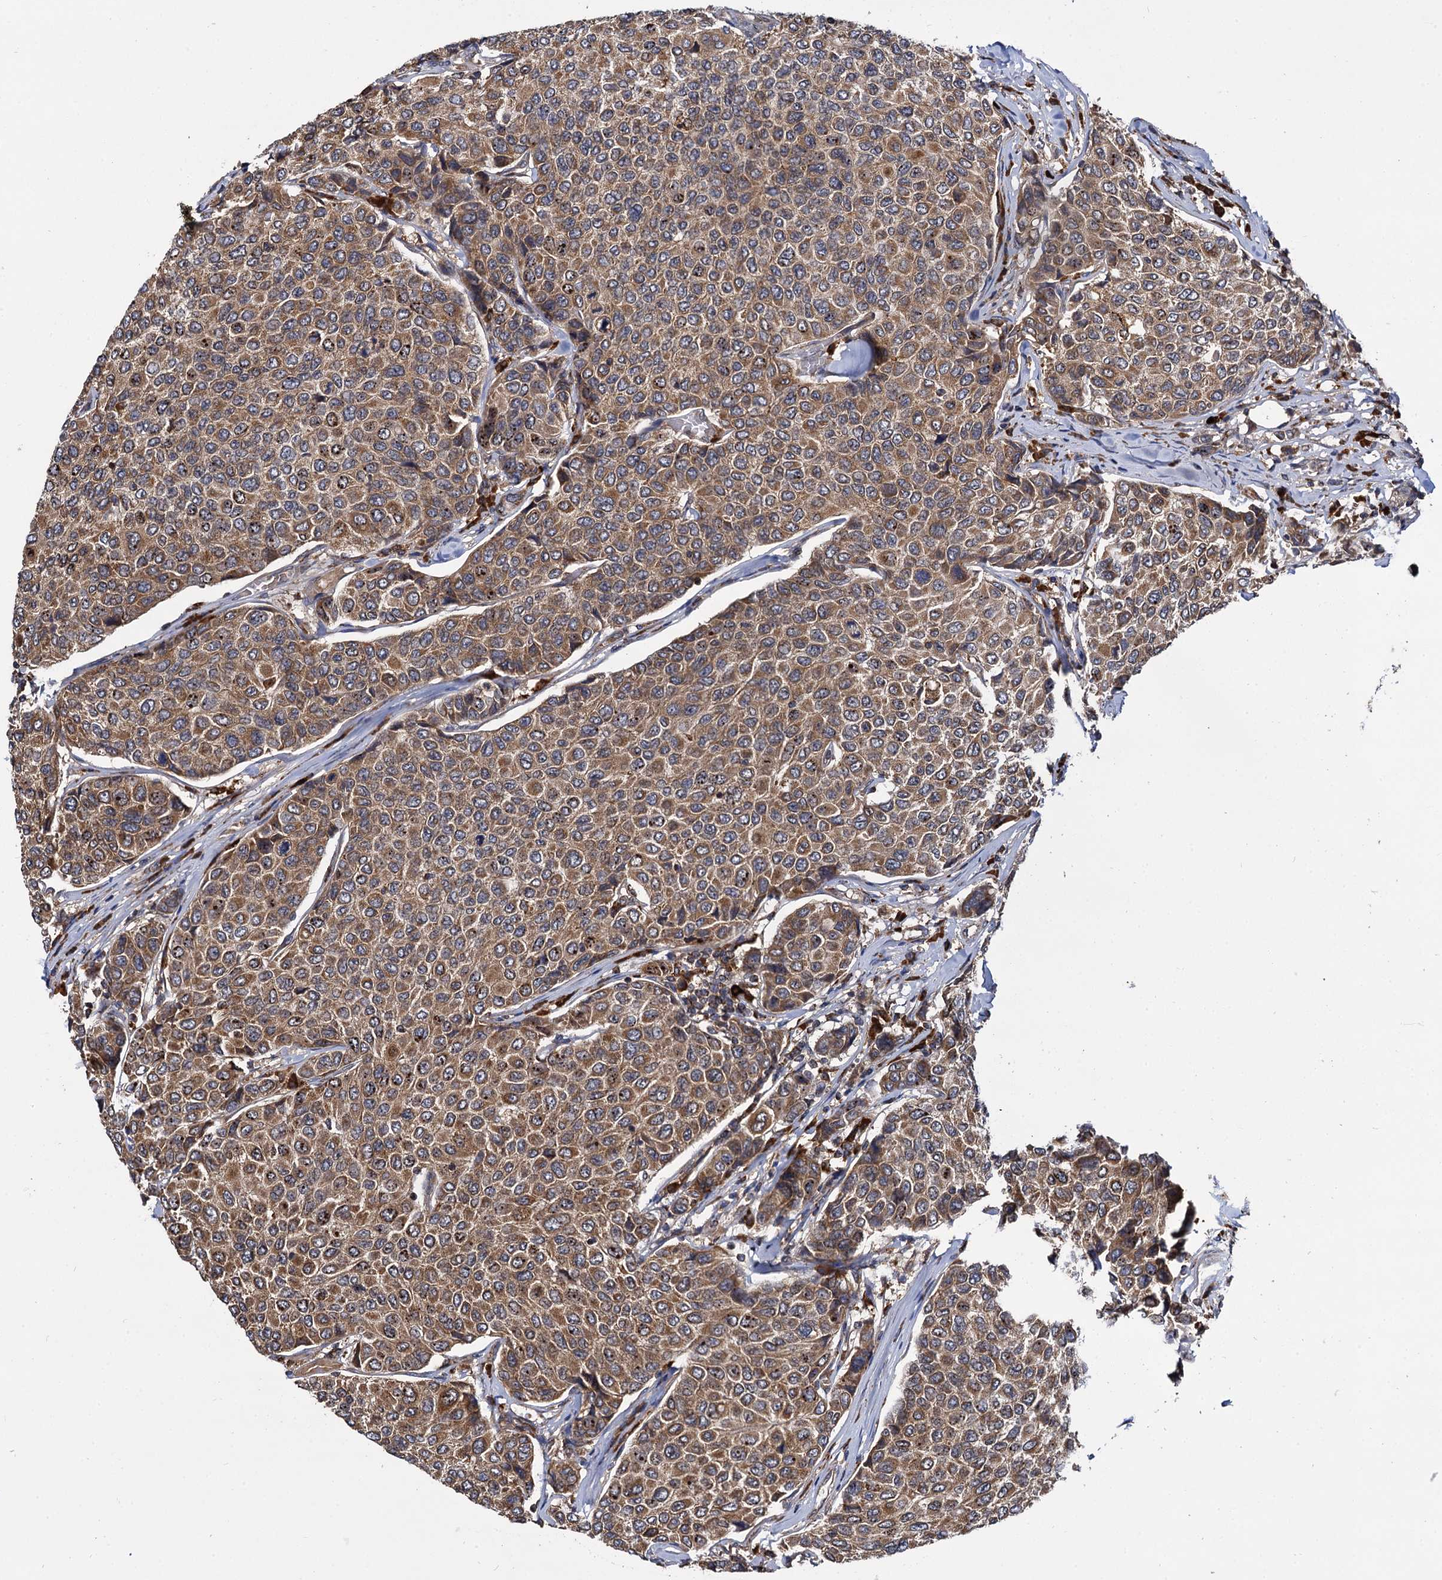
{"staining": {"intensity": "moderate", "quantity": ">75%", "location": "cytoplasmic/membranous"}, "tissue": "breast cancer", "cell_type": "Tumor cells", "image_type": "cancer", "snomed": [{"axis": "morphology", "description": "Duct carcinoma"}, {"axis": "topography", "description": "Breast"}], "caption": "Protein expression analysis of breast cancer (invasive ductal carcinoma) shows moderate cytoplasmic/membranous expression in approximately >75% of tumor cells.", "gene": "UFM1", "patient": {"sex": "female", "age": 55}}